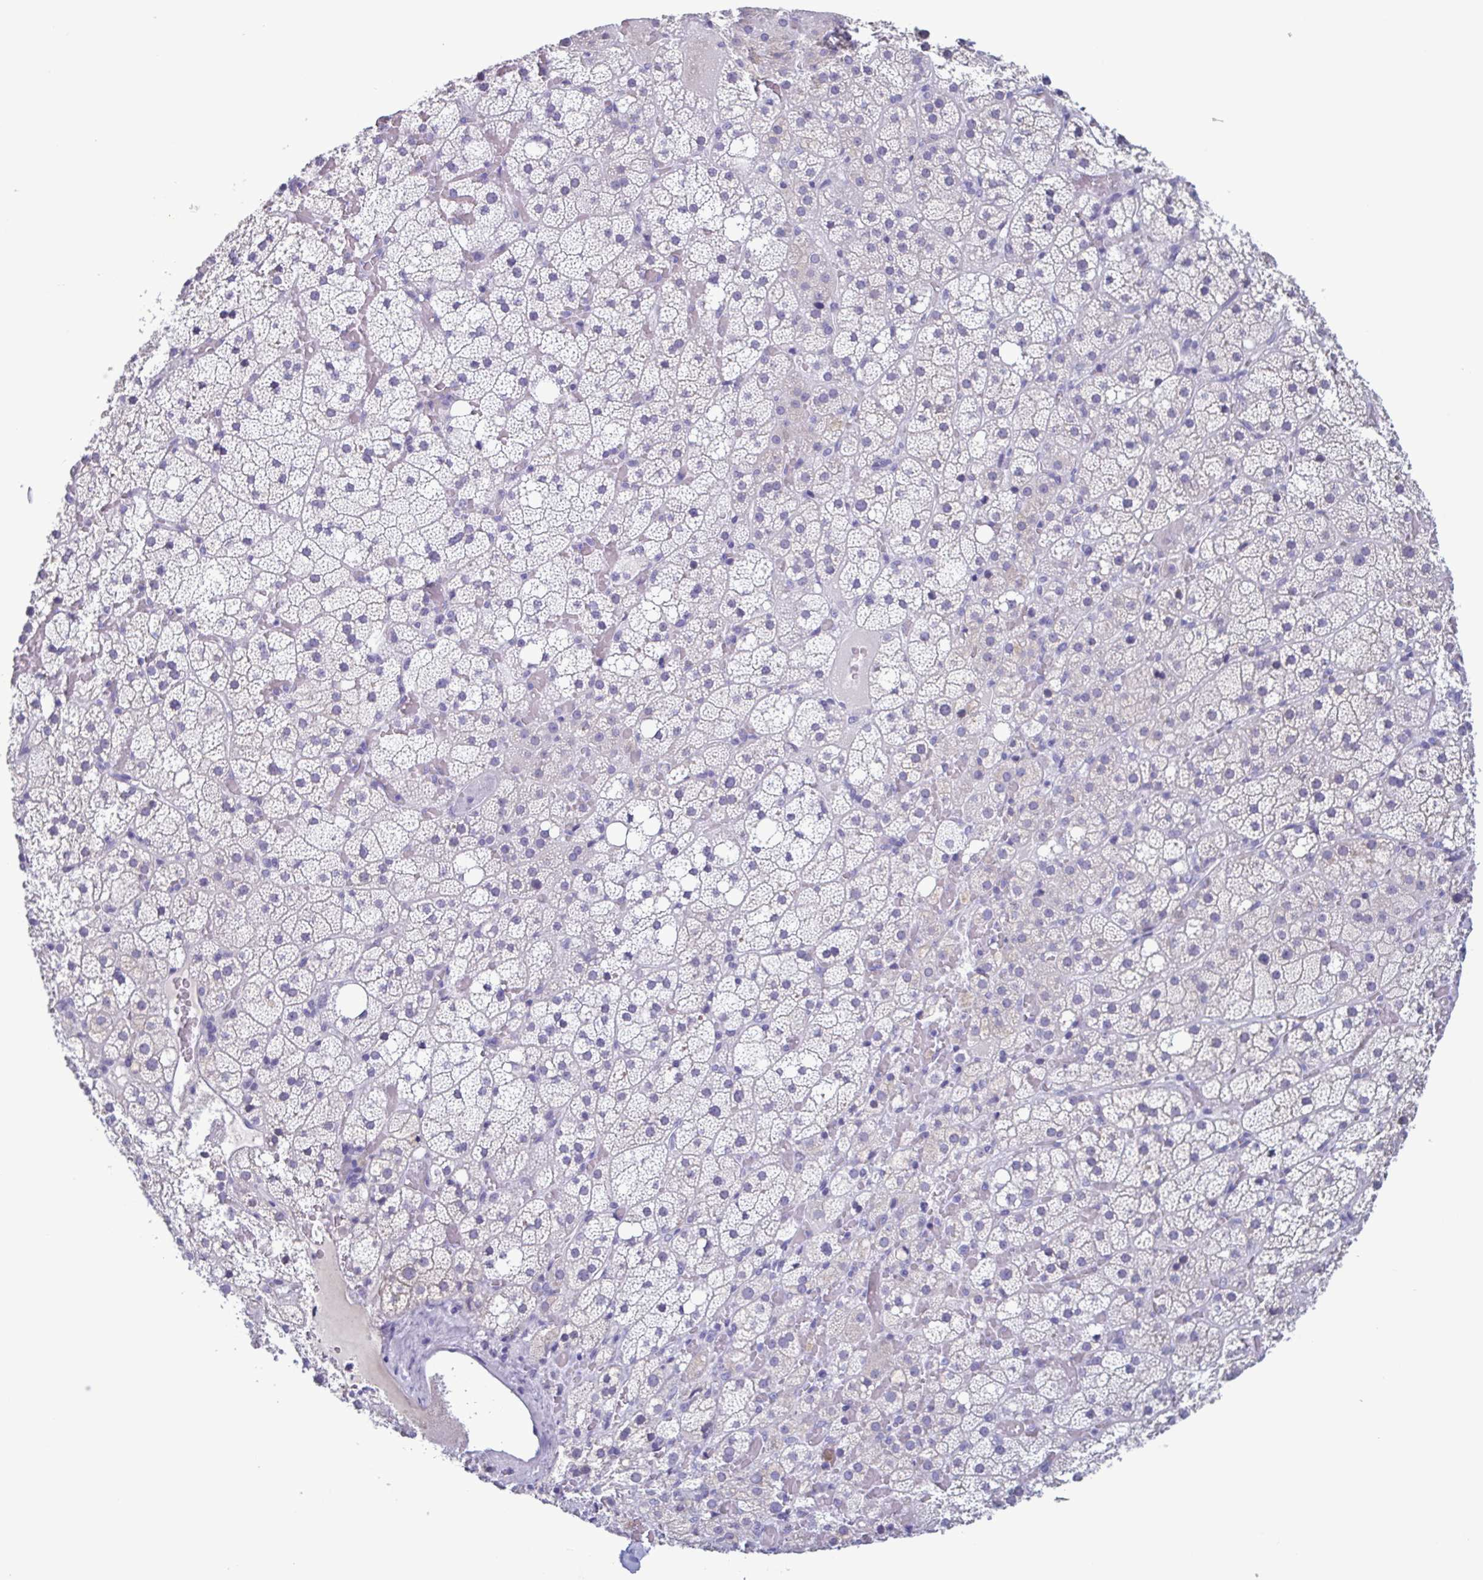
{"staining": {"intensity": "negative", "quantity": "none", "location": "none"}, "tissue": "adrenal gland", "cell_type": "Glandular cells", "image_type": "normal", "snomed": [{"axis": "morphology", "description": "Normal tissue, NOS"}, {"axis": "topography", "description": "Adrenal gland"}], "caption": "Glandular cells are negative for brown protein staining in unremarkable adrenal gland. (Stains: DAB IHC with hematoxylin counter stain, Microscopy: brightfield microscopy at high magnification).", "gene": "INAFM1", "patient": {"sex": "male", "age": 53}}